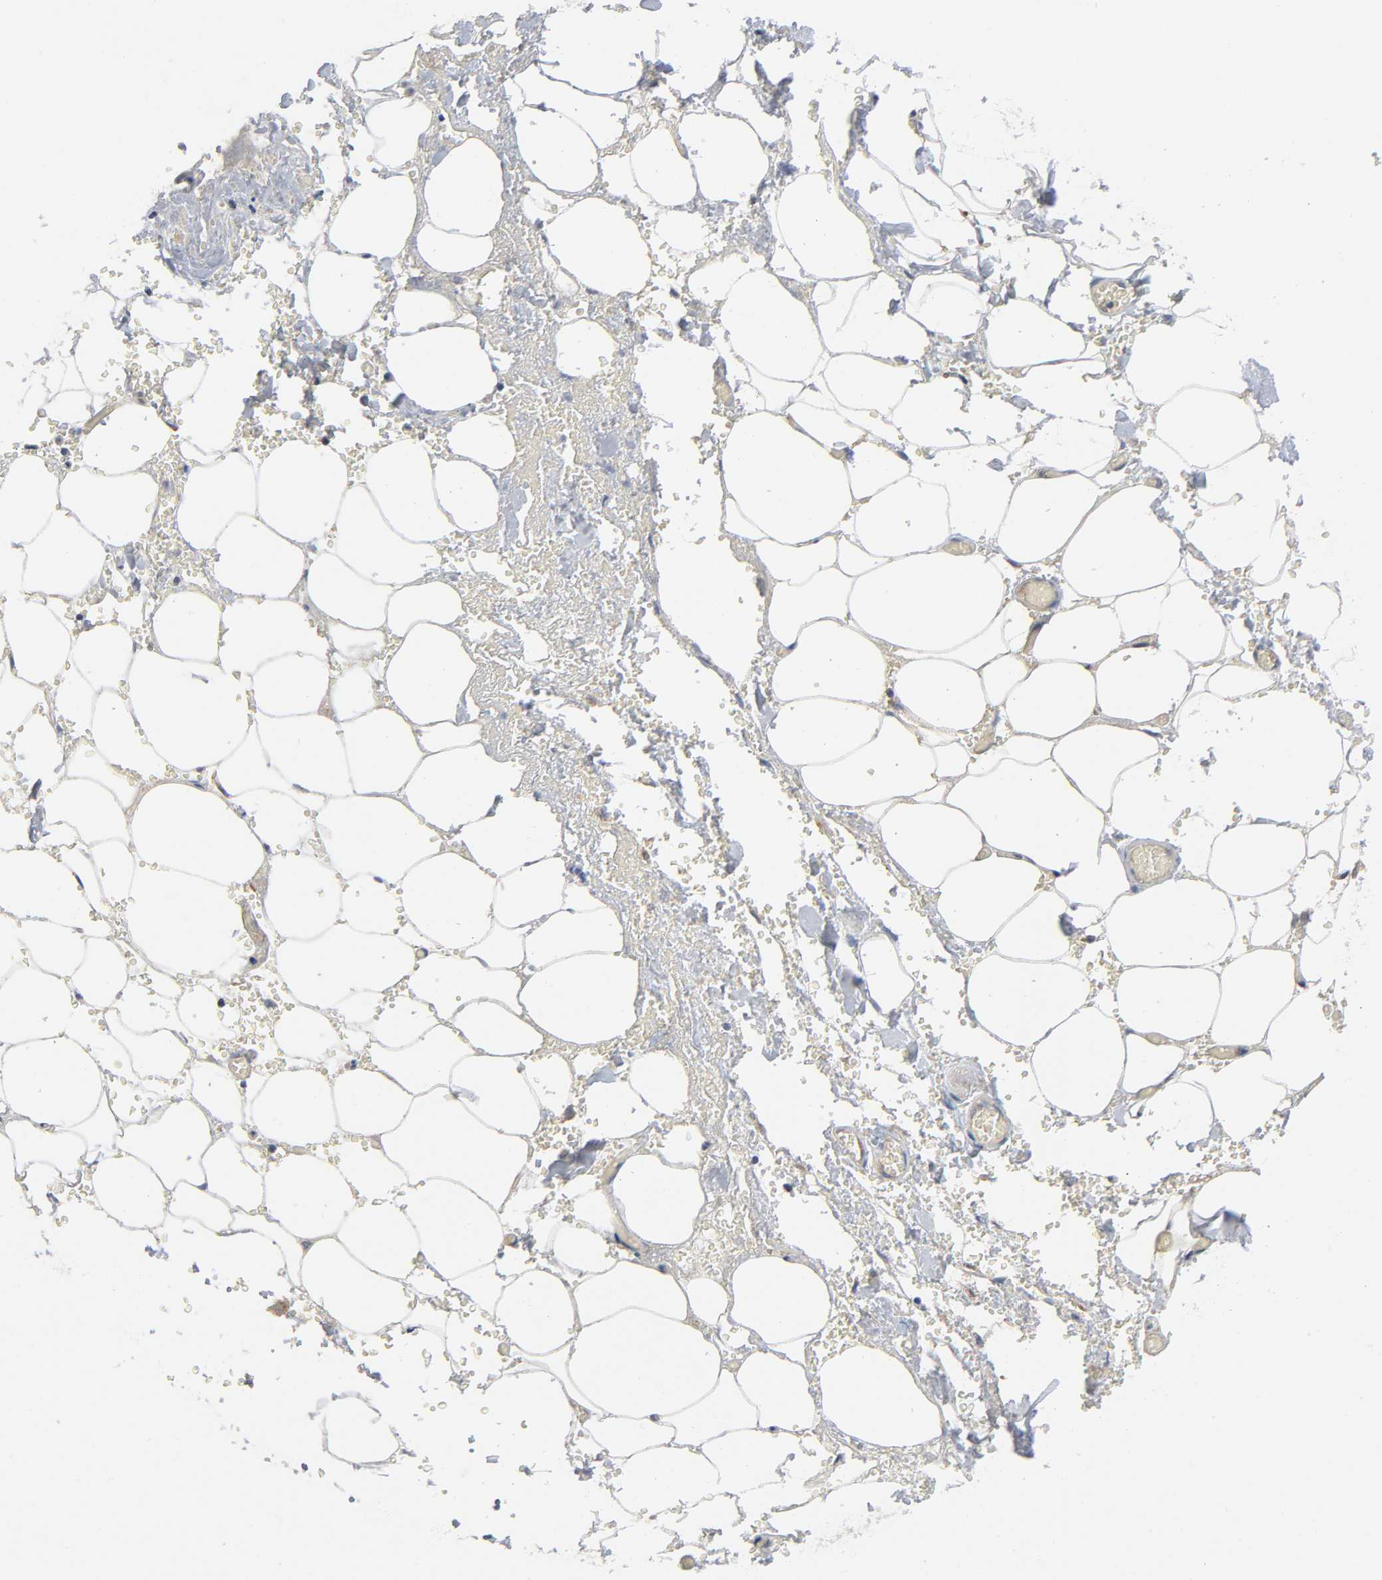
{"staining": {"intensity": "weak", "quantity": "<25%", "location": "cytoplasmic/membranous"}, "tissue": "adipose tissue", "cell_type": "Adipocytes", "image_type": "normal", "snomed": [{"axis": "morphology", "description": "Normal tissue, NOS"}, {"axis": "morphology", "description": "Cholangiocarcinoma"}, {"axis": "topography", "description": "Liver"}, {"axis": "topography", "description": "Peripheral nerve tissue"}], "caption": "A high-resolution micrograph shows IHC staining of normal adipose tissue, which exhibits no significant expression in adipocytes.", "gene": "HDAC6", "patient": {"sex": "male", "age": 50}}